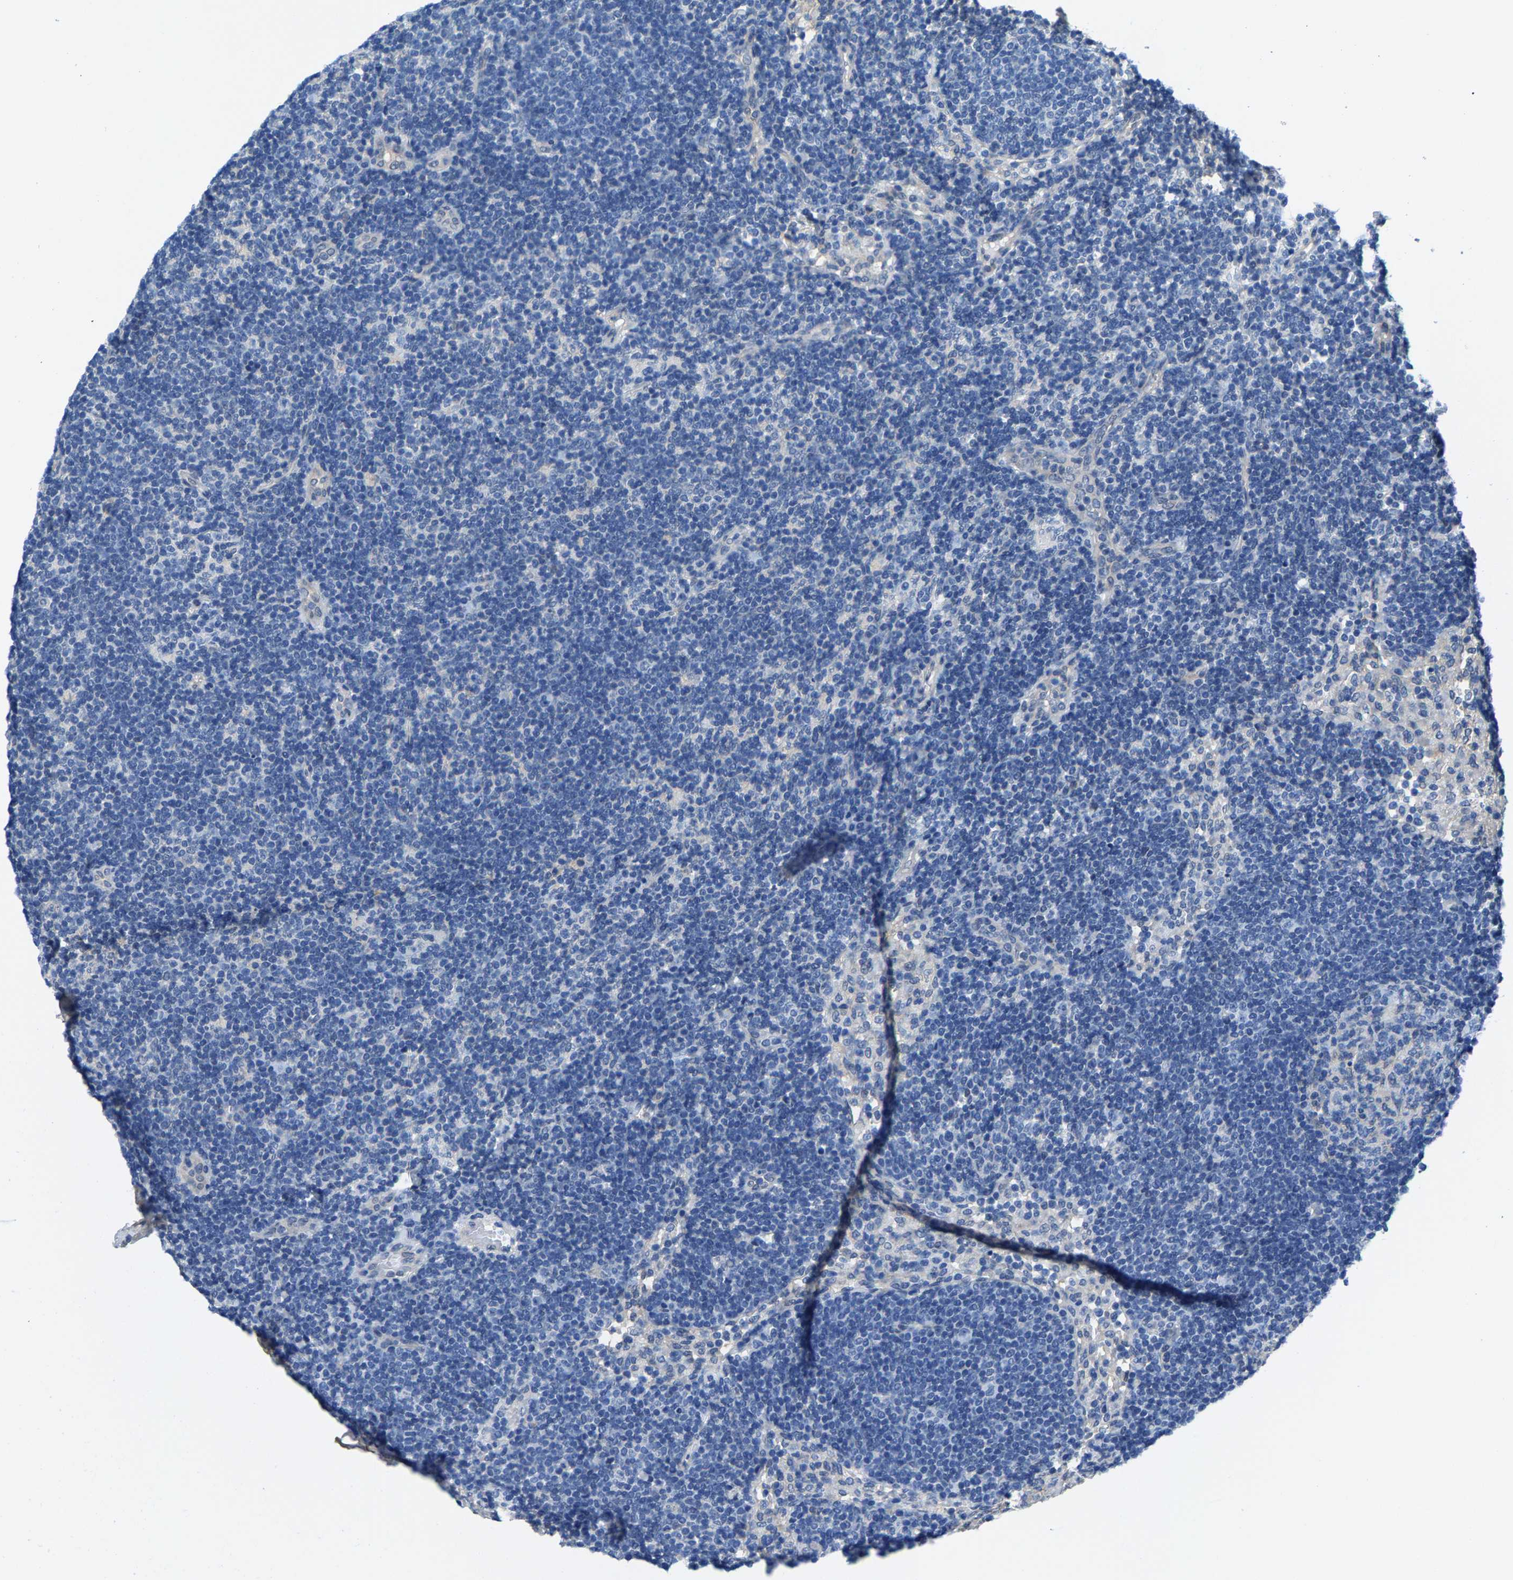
{"staining": {"intensity": "negative", "quantity": "none", "location": "none"}, "tissue": "lymph node", "cell_type": "Germinal center cells", "image_type": "normal", "snomed": [{"axis": "morphology", "description": "Normal tissue, NOS"}, {"axis": "morphology", "description": "Carcinoid, malignant, NOS"}, {"axis": "topography", "description": "Lymph node"}], "caption": "Micrograph shows no significant protein staining in germinal center cells of benign lymph node. Nuclei are stained in blue.", "gene": "SSH3", "patient": {"sex": "male", "age": 47}}